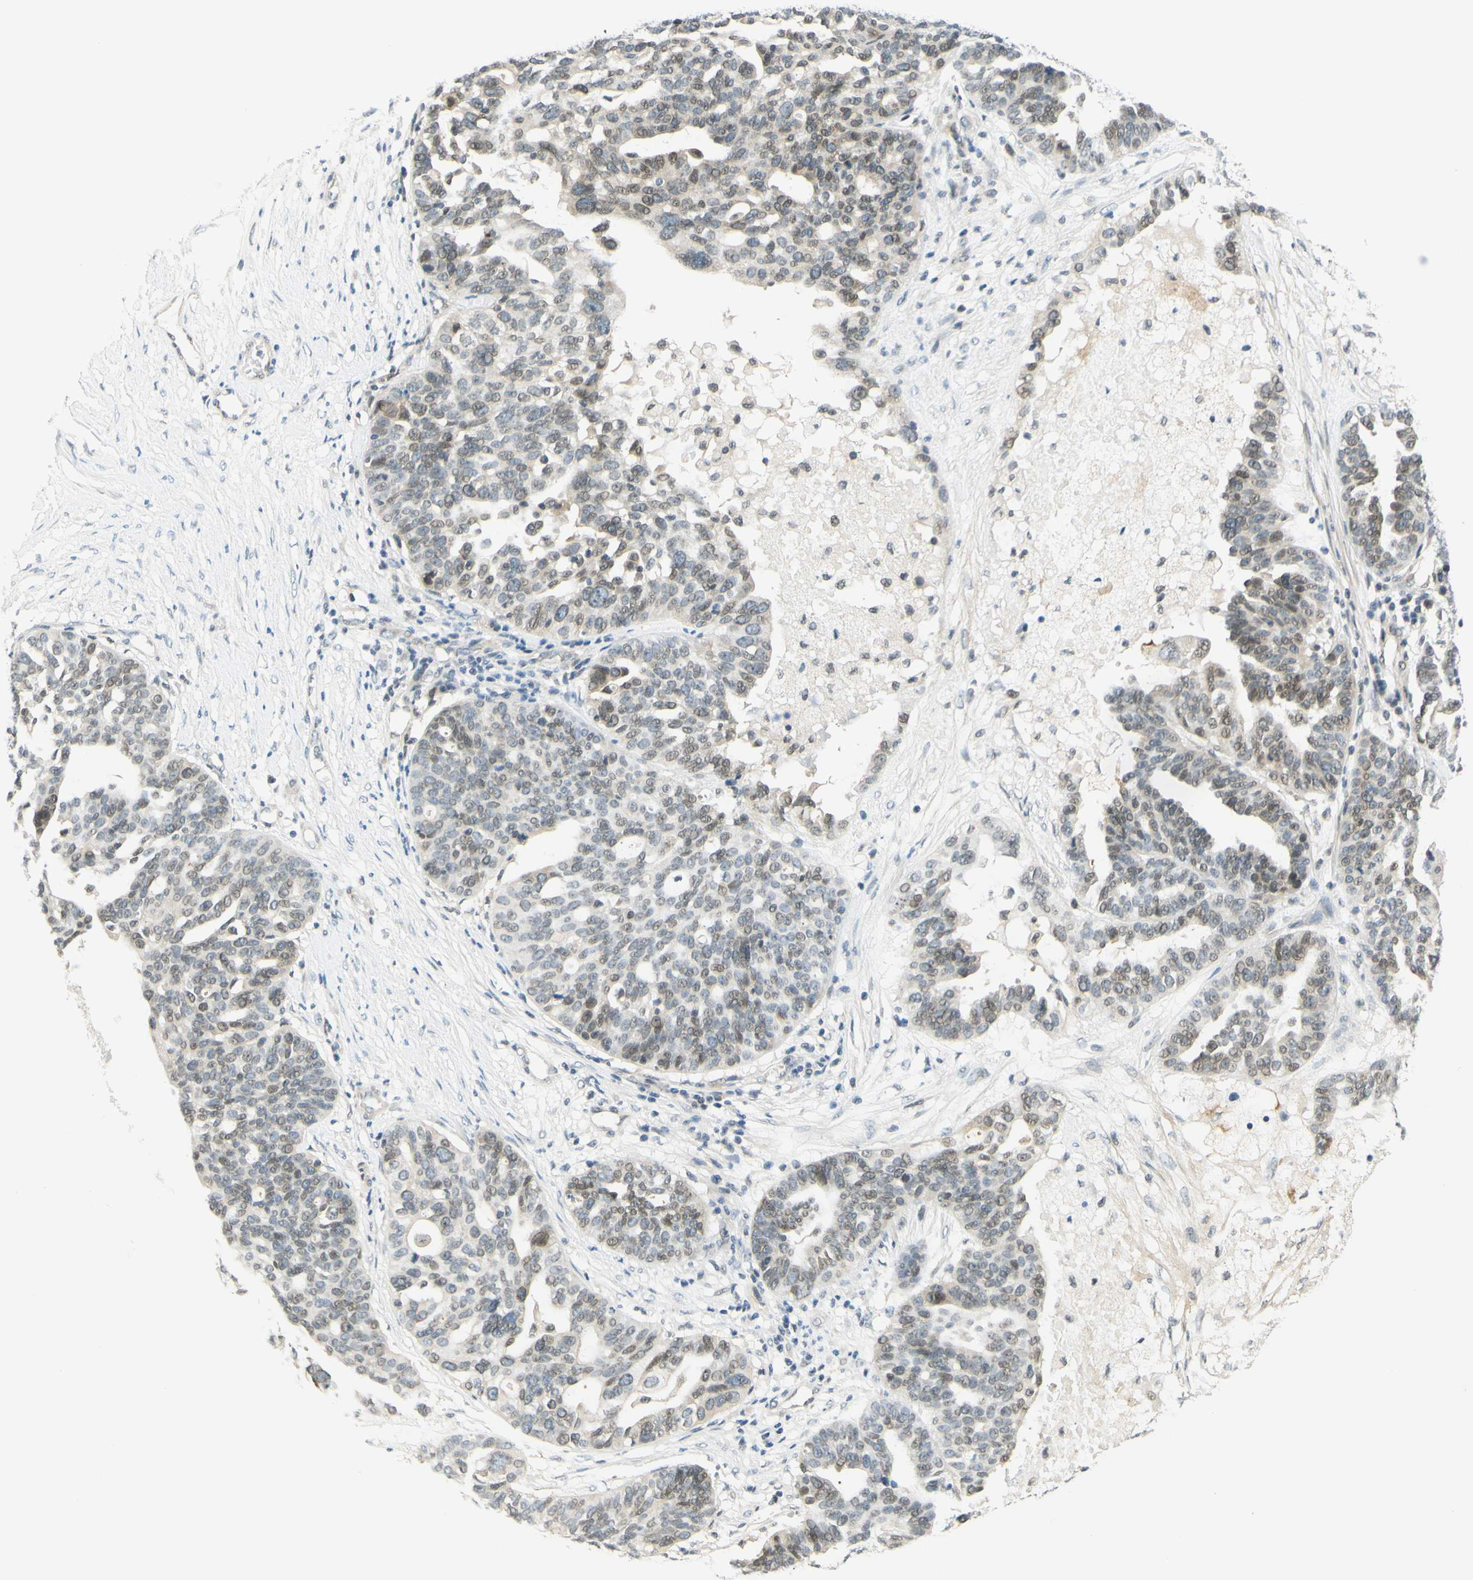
{"staining": {"intensity": "weak", "quantity": "25%-75%", "location": "nuclear"}, "tissue": "ovarian cancer", "cell_type": "Tumor cells", "image_type": "cancer", "snomed": [{"axis": "morphology", "description": "Cystadenocarcinoma, serous, NOS"}, {"axis": "topography", "description": "Ovary"}], "caption": "IHC photomicrograph of serous cystadenocarcinoma (ovarian) stained for a protein (brown), which demonstrates low levels of weak nuclear expression in about 25%-75% of tumor cells.", "gene": "C2CD2L", "patient": {"sex": "female", "age": 59}}